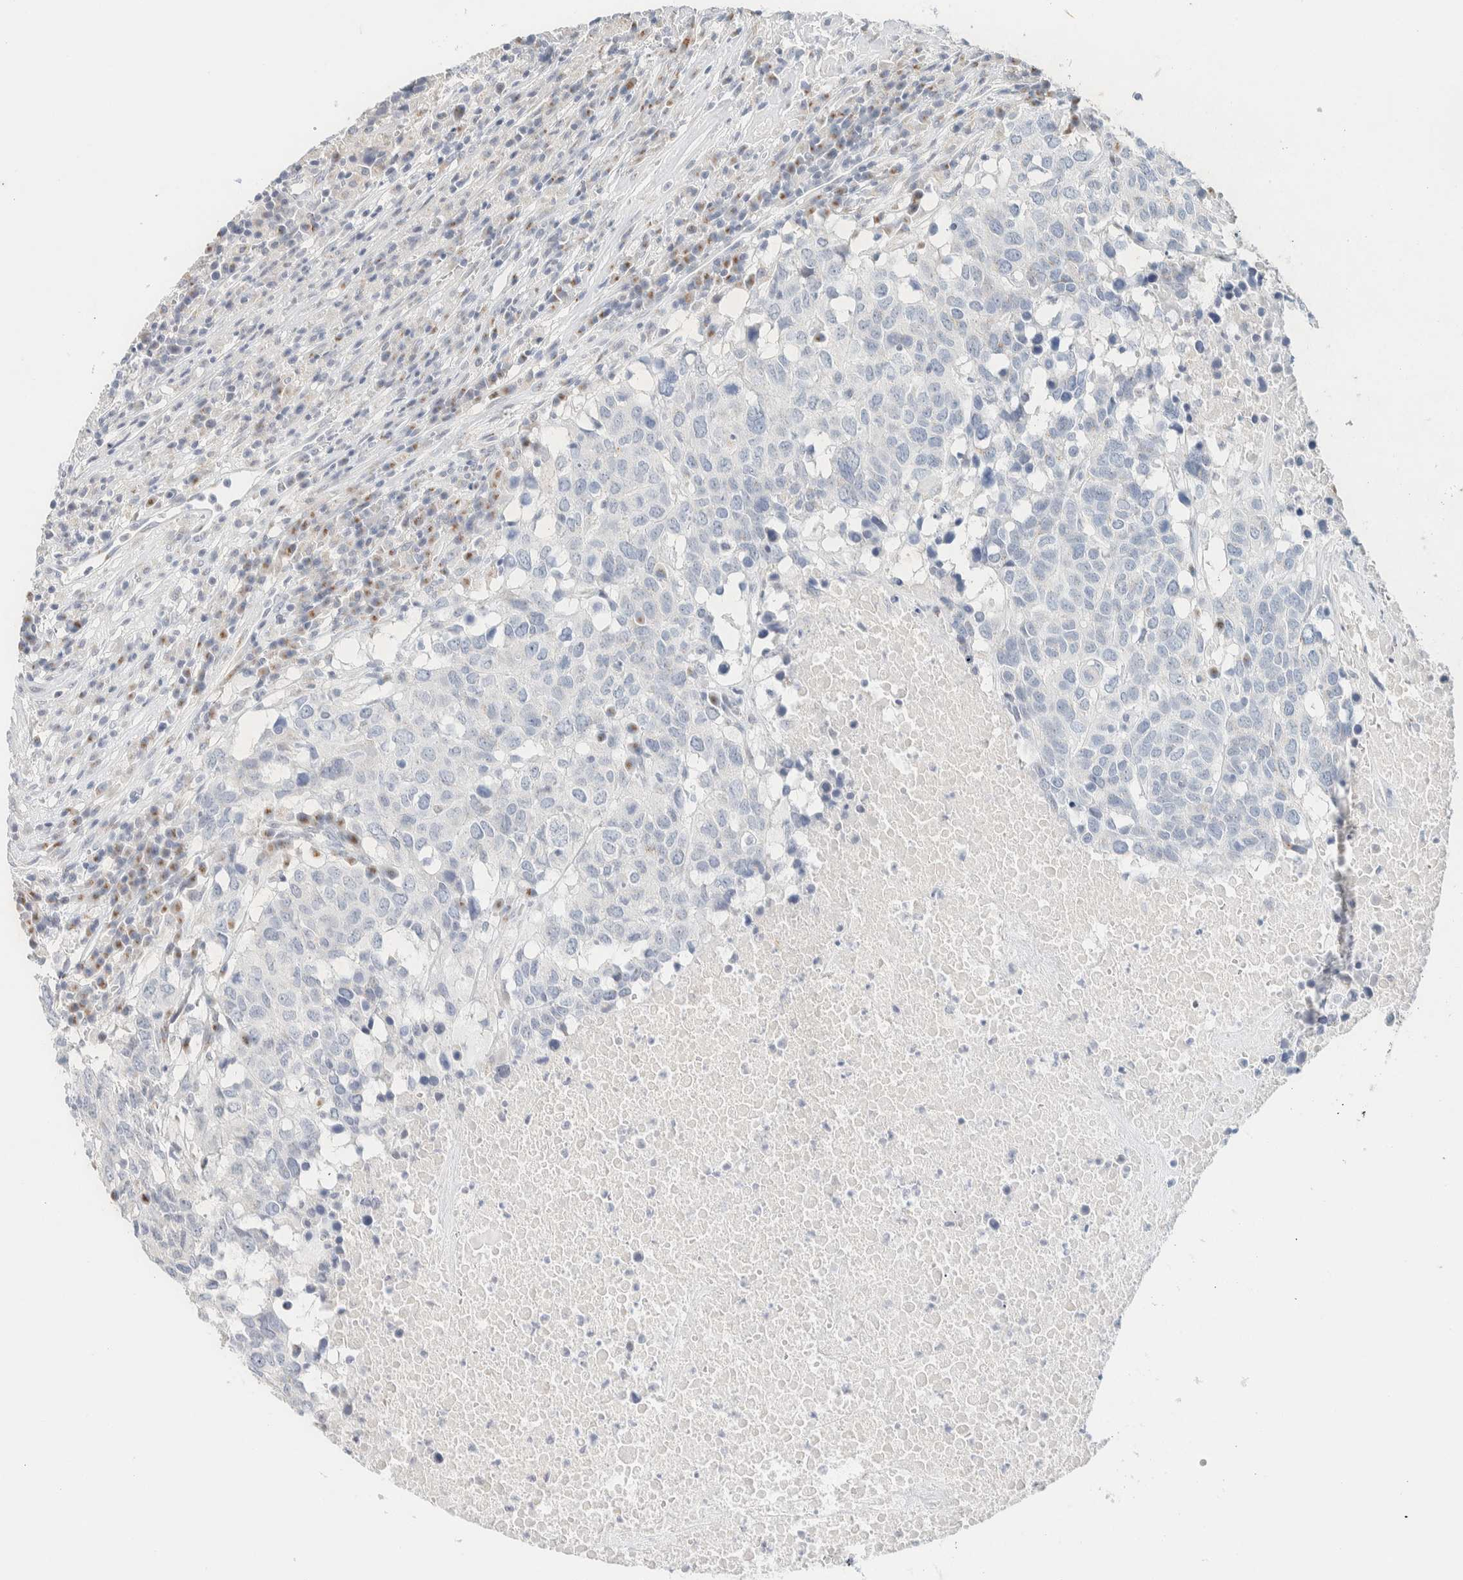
{"staining": {"intensity": "negative", "quantity": "none", "location": "none"}, "tissue": "head and neck cancer", "cell_type": "Tumor cells", "image_type": "cancer", "snomed": [{"axis": "morphology", "description": "Squamous cell carcinoma, NOS"}, {"axis": "topography", "description": "Head-Neck"}], "caption": "Head and neck cancer (squamous cell carcinoma) stained for a protein using IHC displays no staining tumor cells.", "gene": "SPNS3", "patient": {"sex": "male", "age": 66}}